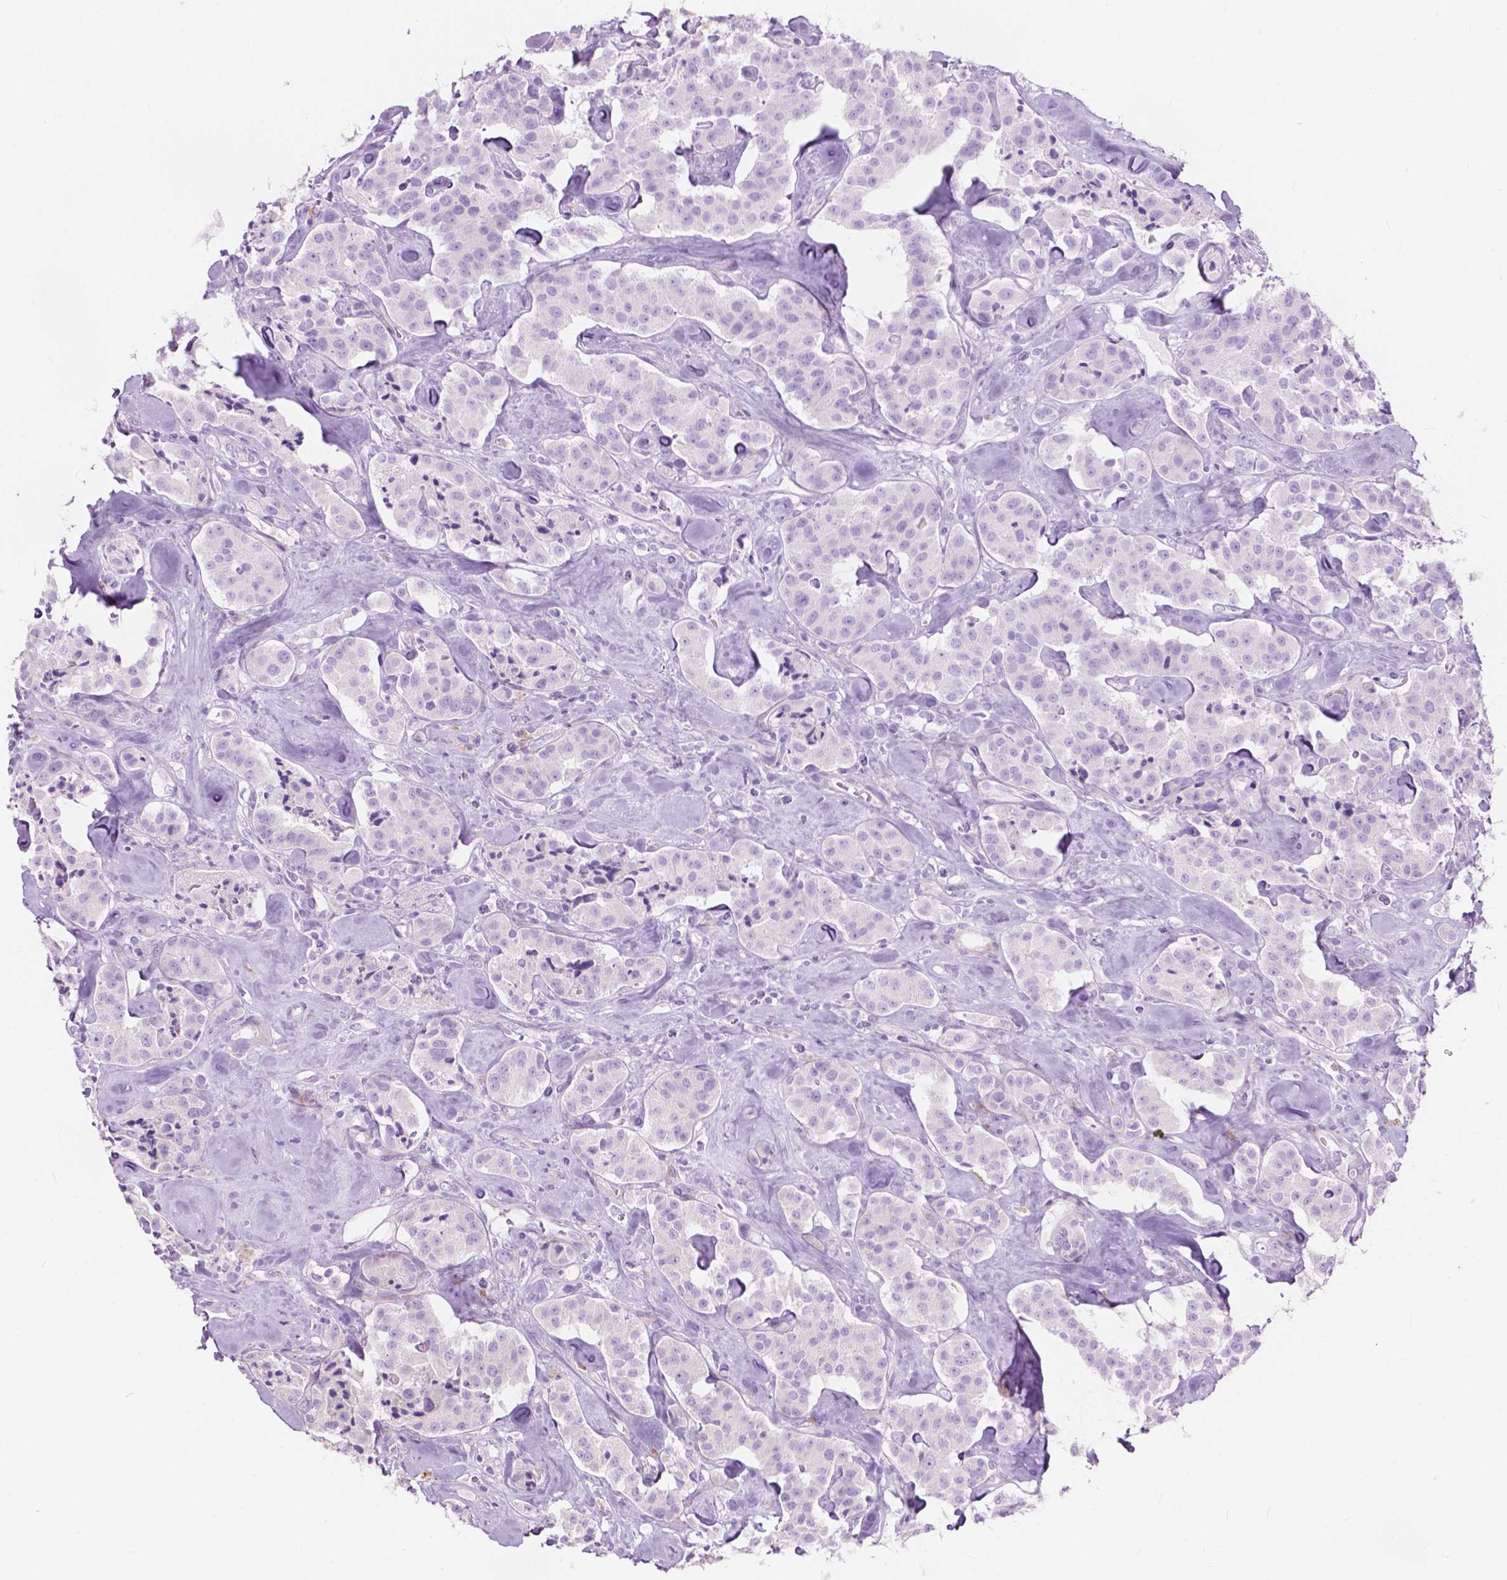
{"staining": {"intensity": "negative", "quantity": "none", "location": "none"}, "tissue": "carcinoid", "cell_type": "Tumor cells", "image_type": "cancer", "snomed": [{"axis": "morphology", "description": "Carcinoid, malignant, NOS"}, {"axis": "topography", "description": "Pancreas"}], "caption": "Tumor cells are negative for brown protein staining in carcinoid (malignant).", "gene": "MORN1", "patient": {"sex": "male", "age": 41}}